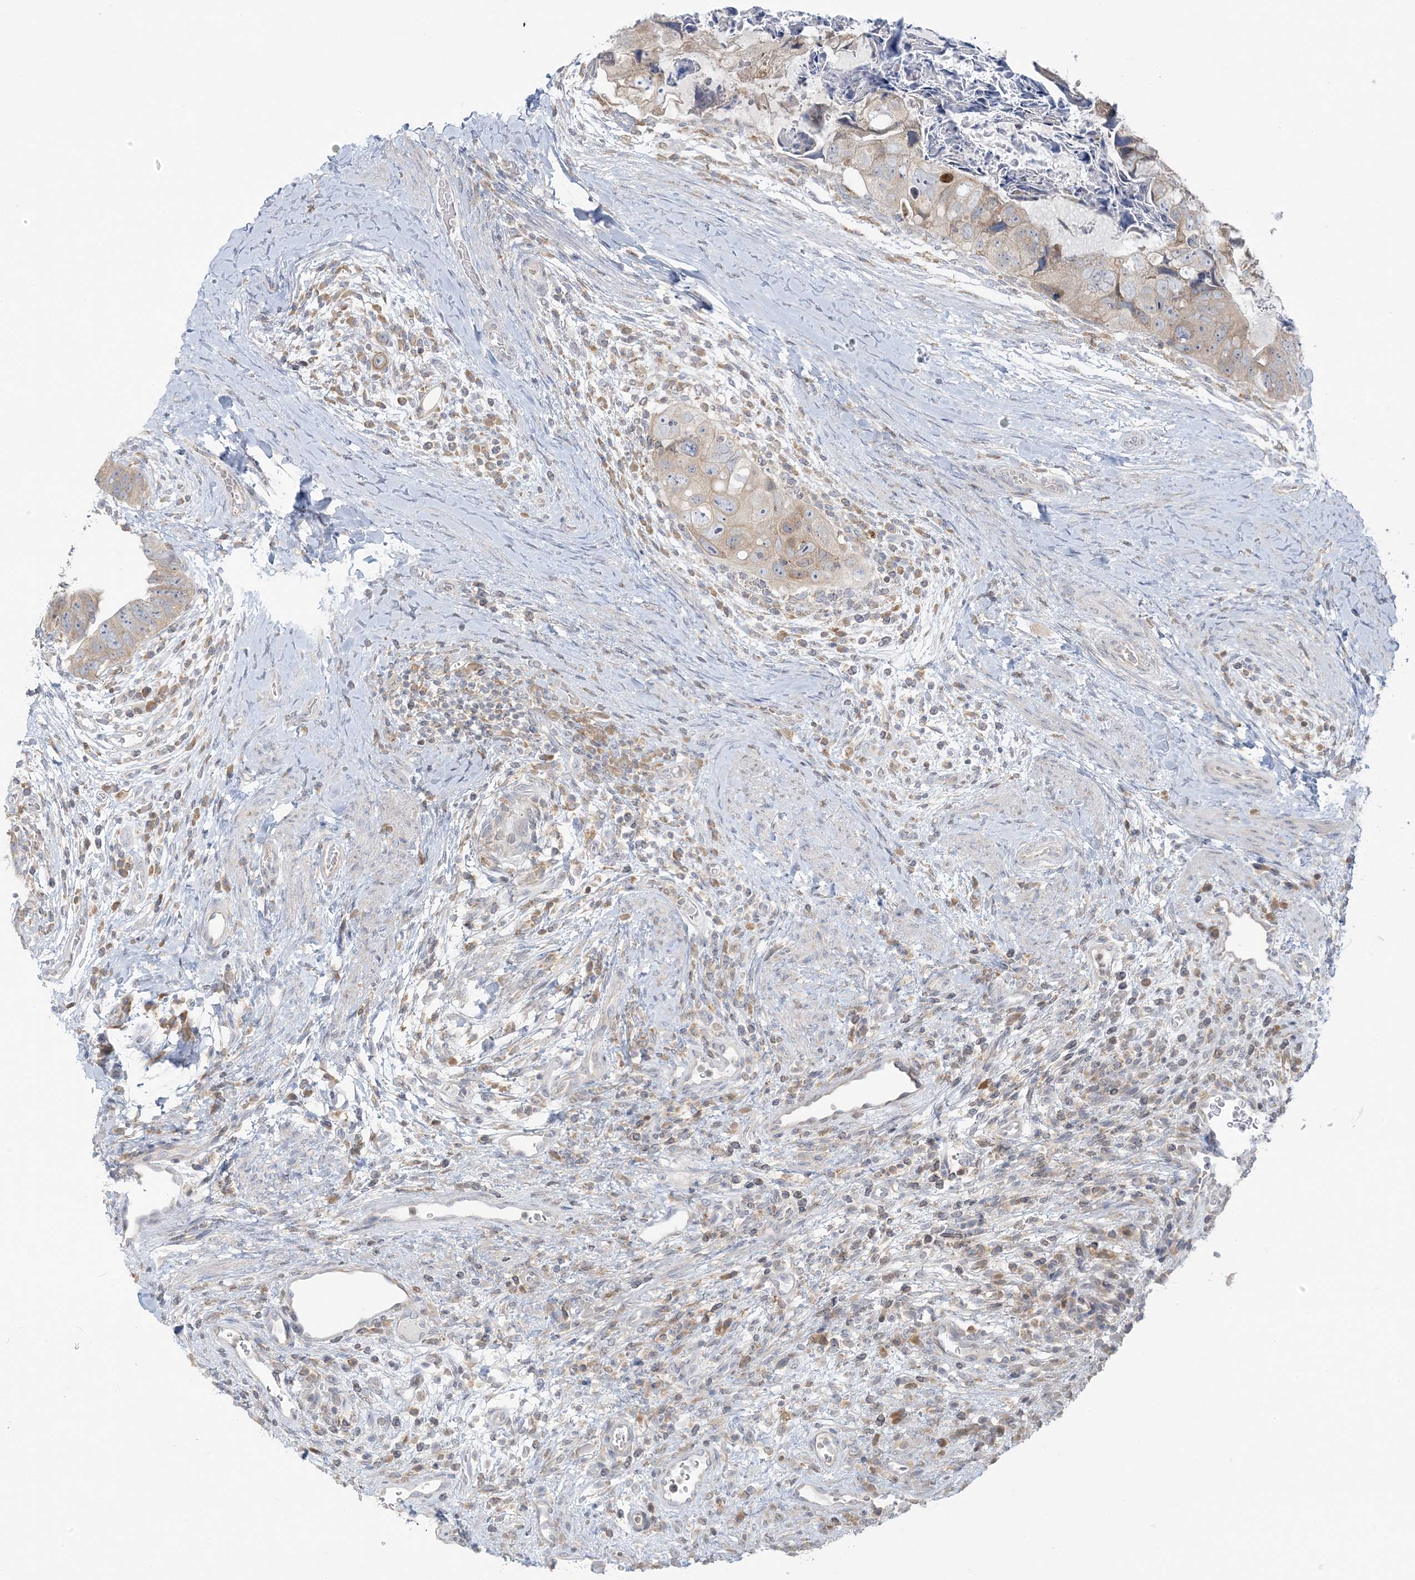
{"staining": {"intensity": "weak", "quantity": ">75%", "location": "cytoplasmic/membranous"}, "tissue": "colorectal cancer", "cell_type": "Tumor cells", "image_type": "cancer", "snomed": [{"axis": "morphology", "description": "Adenocarcinoma, NOS"}, {"axis": "topography", "description": "Rectum"}], "caption": "Adenocarcinoma (colorectal) was stained to show a protein in brown. There is low levels of weak cytoplasmic/membranous positivity in approximately >75% of tumor cells.", "gene": "EEFSEC", "patient": {"sex": "male", "age": 59}}